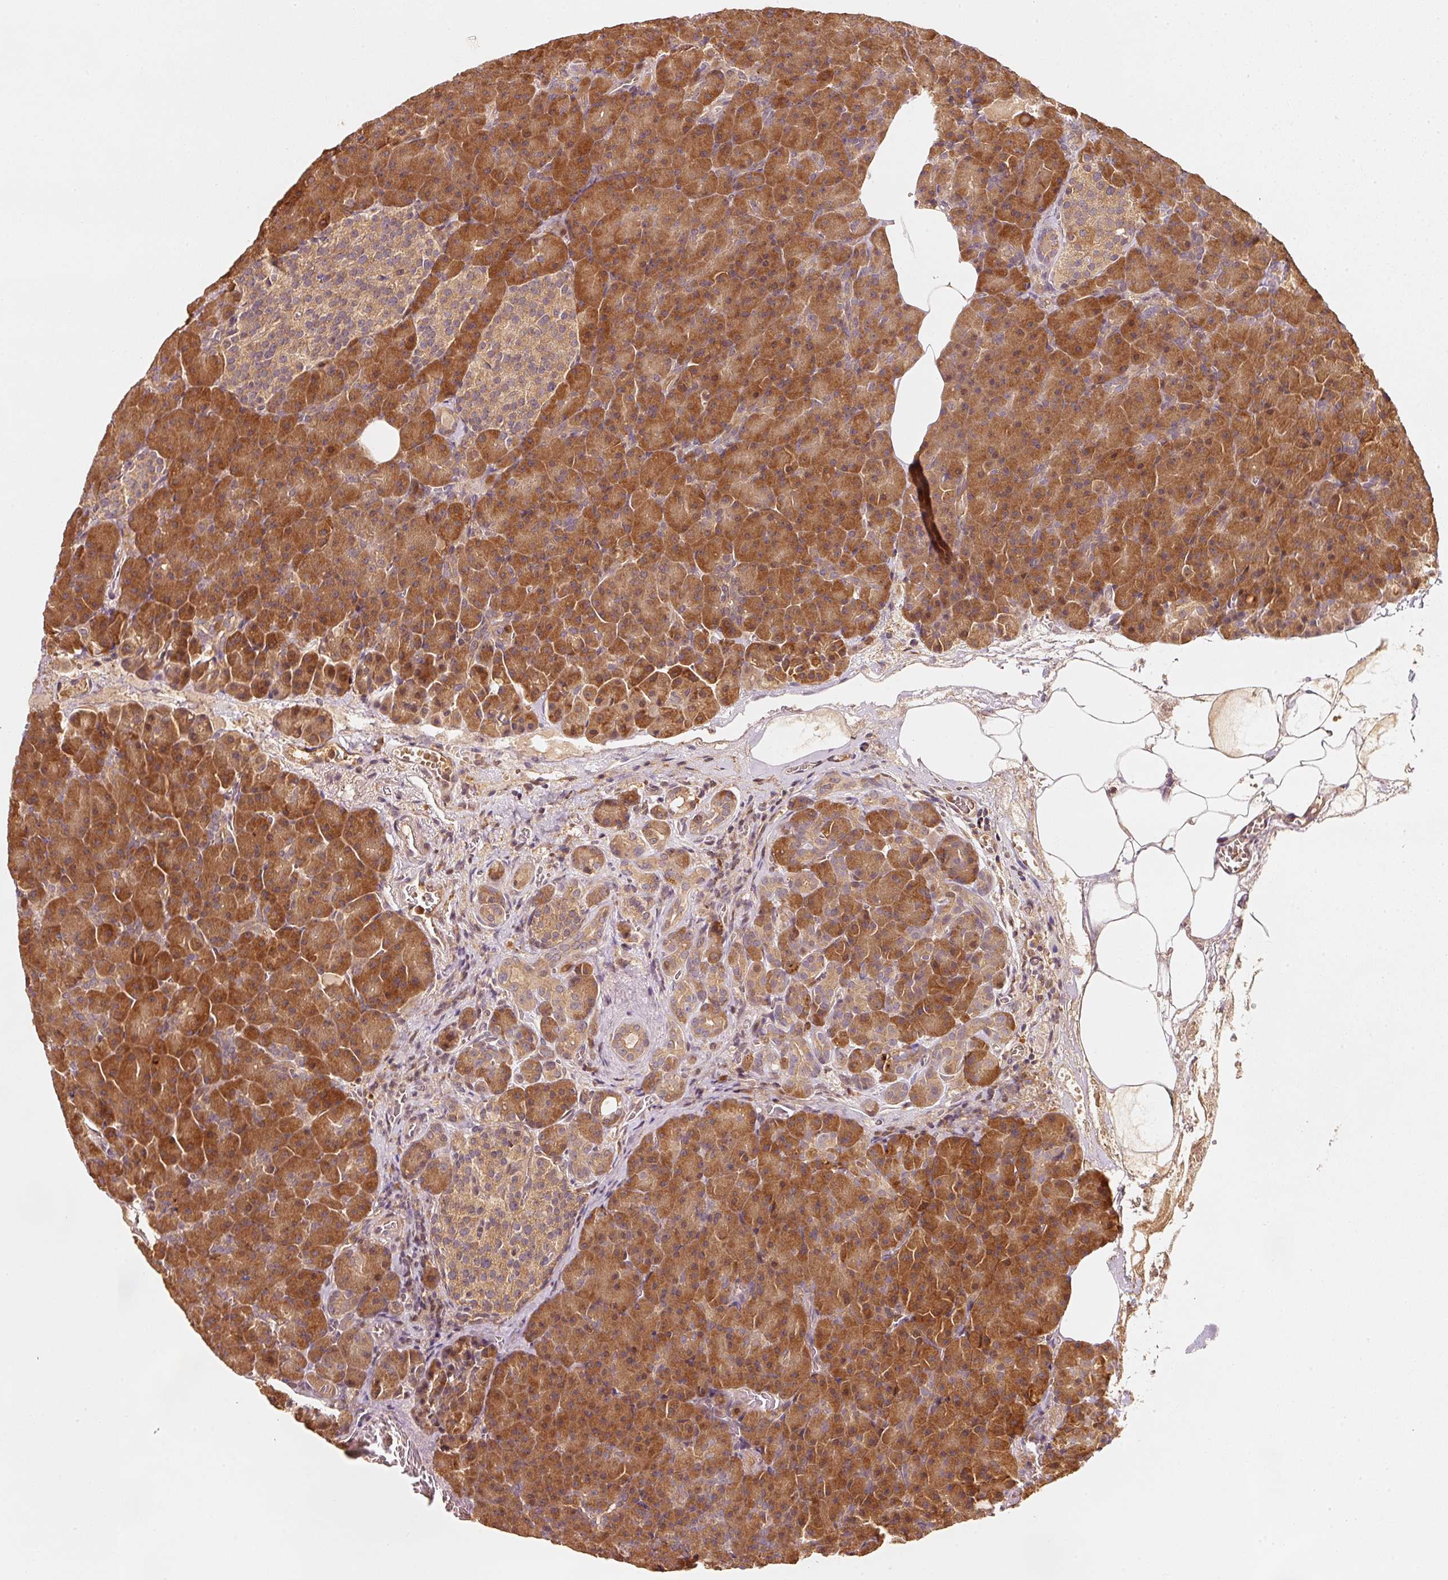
{"staining": {"intensity": "strong", "quantity": ">75%", "location": "cytoplasmic/membranous"}, "tissue": "pancreas", "cell_type": "Exocrine glandular cells", "image_type": "normal", "snomed": [{"axis": "morphology", "description": "Normal tissue, NOS"}, {"axis": "topography", "description": "Pancreas"}], "caption": "Protein analysis of benign pancreas exhibits strong cytoplasmic/membranous staining in about >75% of exocrine glandular cells.", "gene": "RRAS2", "patient": {"sex": "female", "age": 74}}